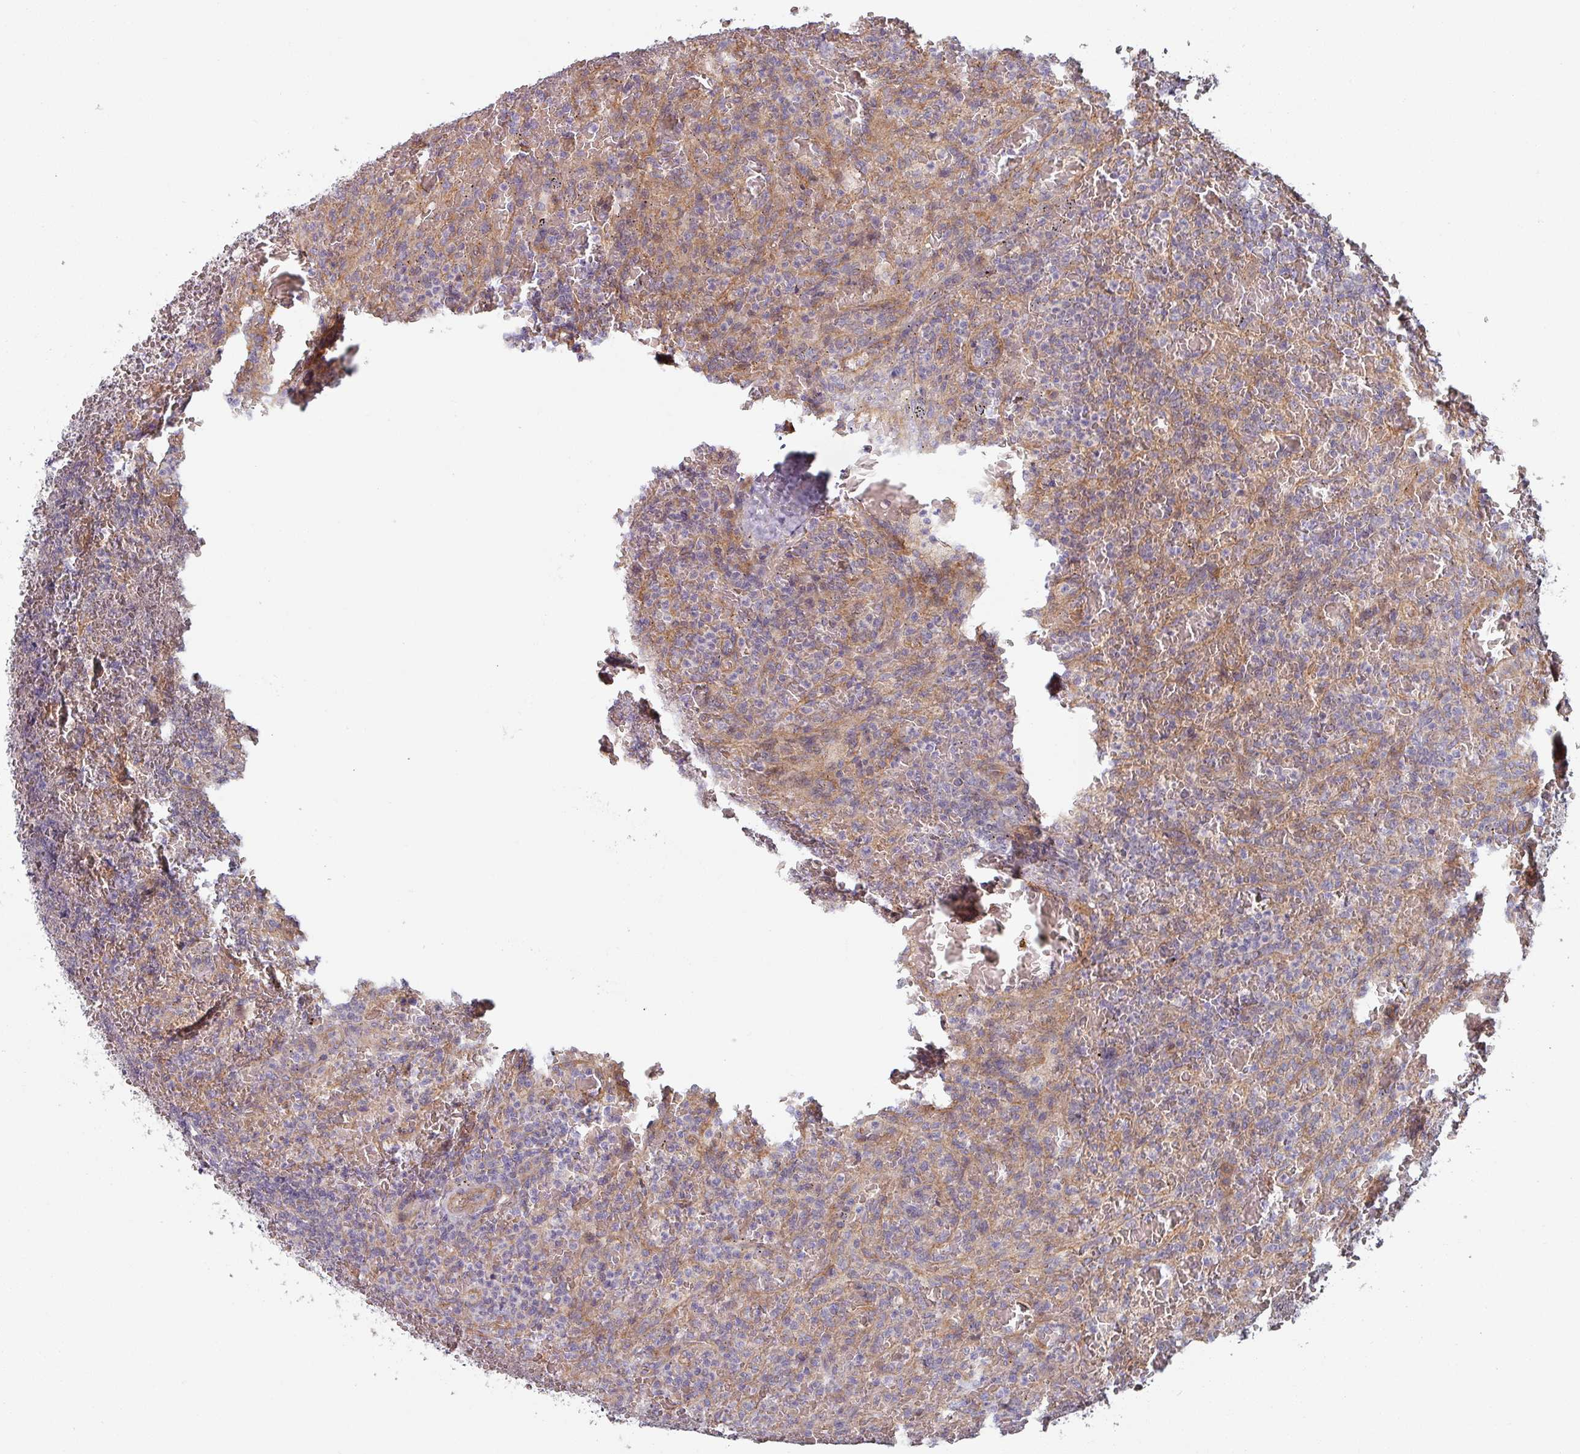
{"staining": {"intensity": "negative", "quantity": "none", "location": "none"}, "tissue": "lymphoma", "cell_type": "Tumor cells", "image_type": "cancer", "snomed": [{"axis": "morphology", "description": "Malignant lymphoma, non-Hodgkin's type, Low grade"}, {"axis": "topography", "description": "Spleen"}], "caption": "Lymphoma was stained to show a protein in brown. There is no significant positivity in tumor cells. The staining was performed using DAB (3,3'-diaminobenzidine) to visualize the protein expression in brown, while the nuclei were stained in blue with hematoxylin (Magnification: 20x).", "gene": "C4BPB", "patient": {"sex": "female", "age": 64}}